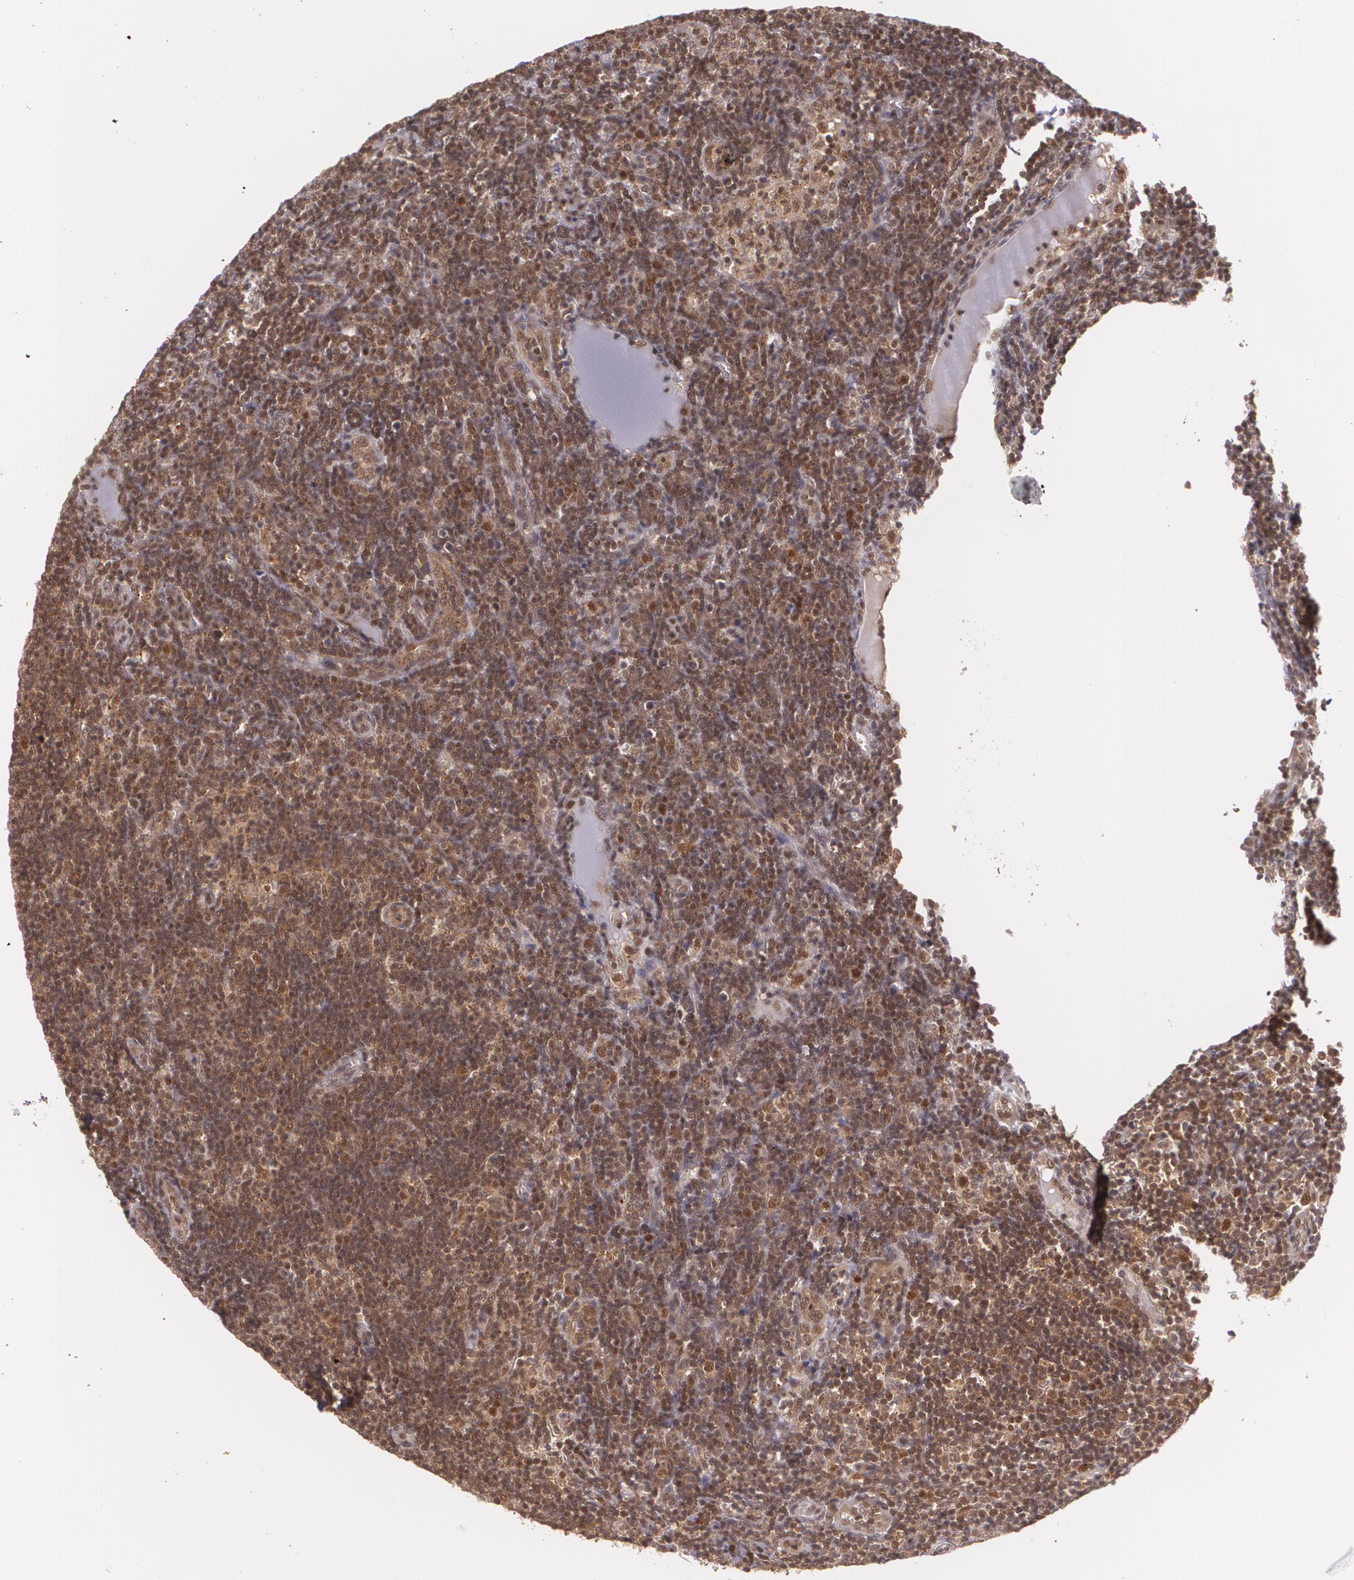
{"staining": {"intensity": "moderate", "quantity": ">75%", "location": "cytoplasmic/membranous,nuclear"}, "tissue": "lymph node", "cell_type": "Germinal center cells", "image_type": "normal", "snomed": [{"axis": "morphology", "description": "Normal tissue, NOS"}, {"axis": "morphology", "description": "Inflammation, NOS"}, {"axis": "topography", "description": "Lymph node"}, {"axis": "topography", "description": "Salivary gland"}], "caption": "A high-resolution image shows immunohistochemistry (IHC) staining of normal lymph node, which demonstrates moderate cytoplasmic/membranous,nuclear positivity in approximately >75% of germinal center cells. (Brightfield microscopy of DAB IHC at high magnification).", "gene": "CUL2", "patient": {"sex": "male", "age": 3}}